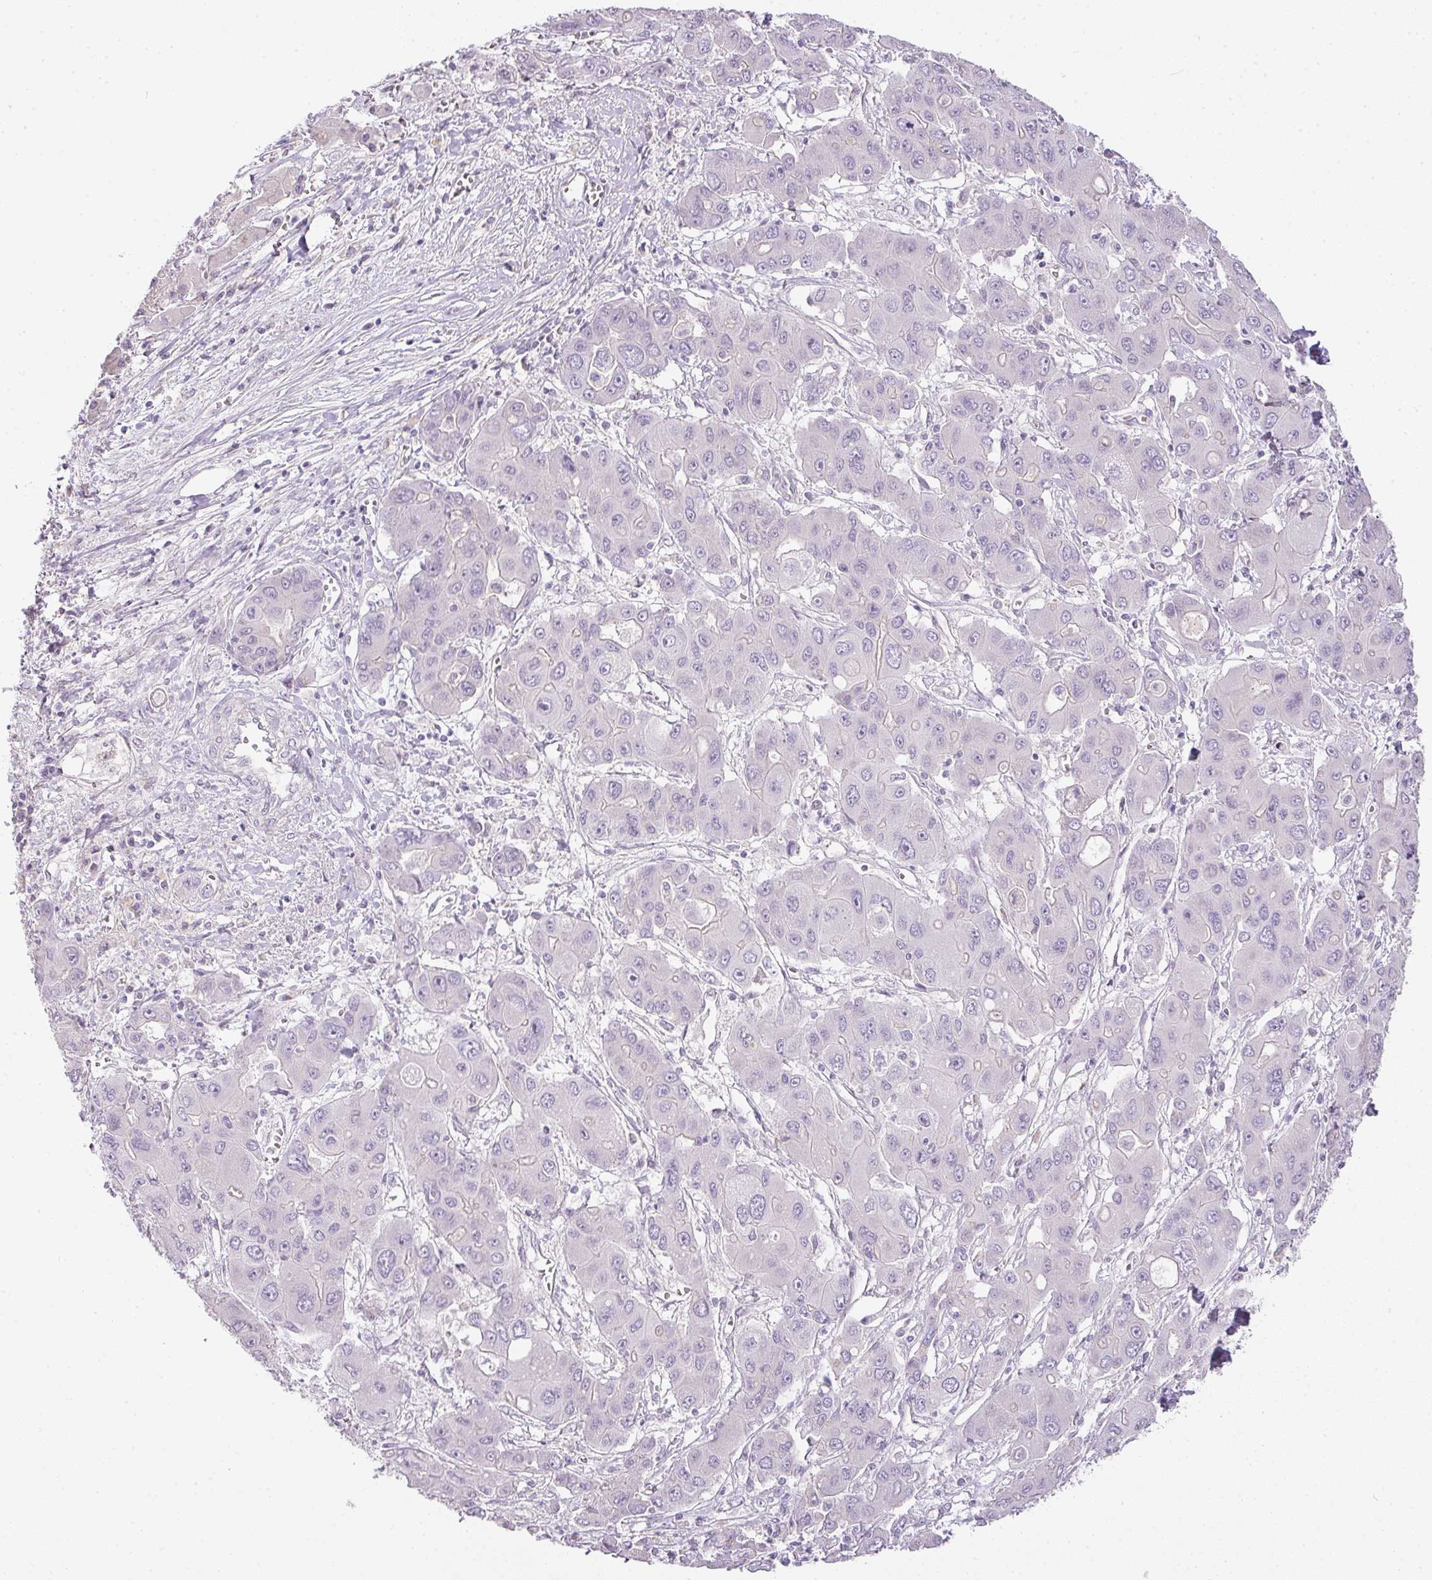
{"staining": {"intensity": "negative", "quantity": "none", "location": "none"}, "tissue": "liver cancer", "cell_type": "Tumor cells", "image_type": "cancer", "snomed": [{"axis": "morphology", "description": "Cholangiocarcinoma"}, {"axis": "topography", "description": "Liver"}], "caption": "Immunohistochemistry (IHC) histopathology image of liver cholangiocarcinoma stained for a protein (brown), which demonstrates no staining in tumor cells.", "gene": "RAX2", "patient": {"sex": "male", "age": 67}}